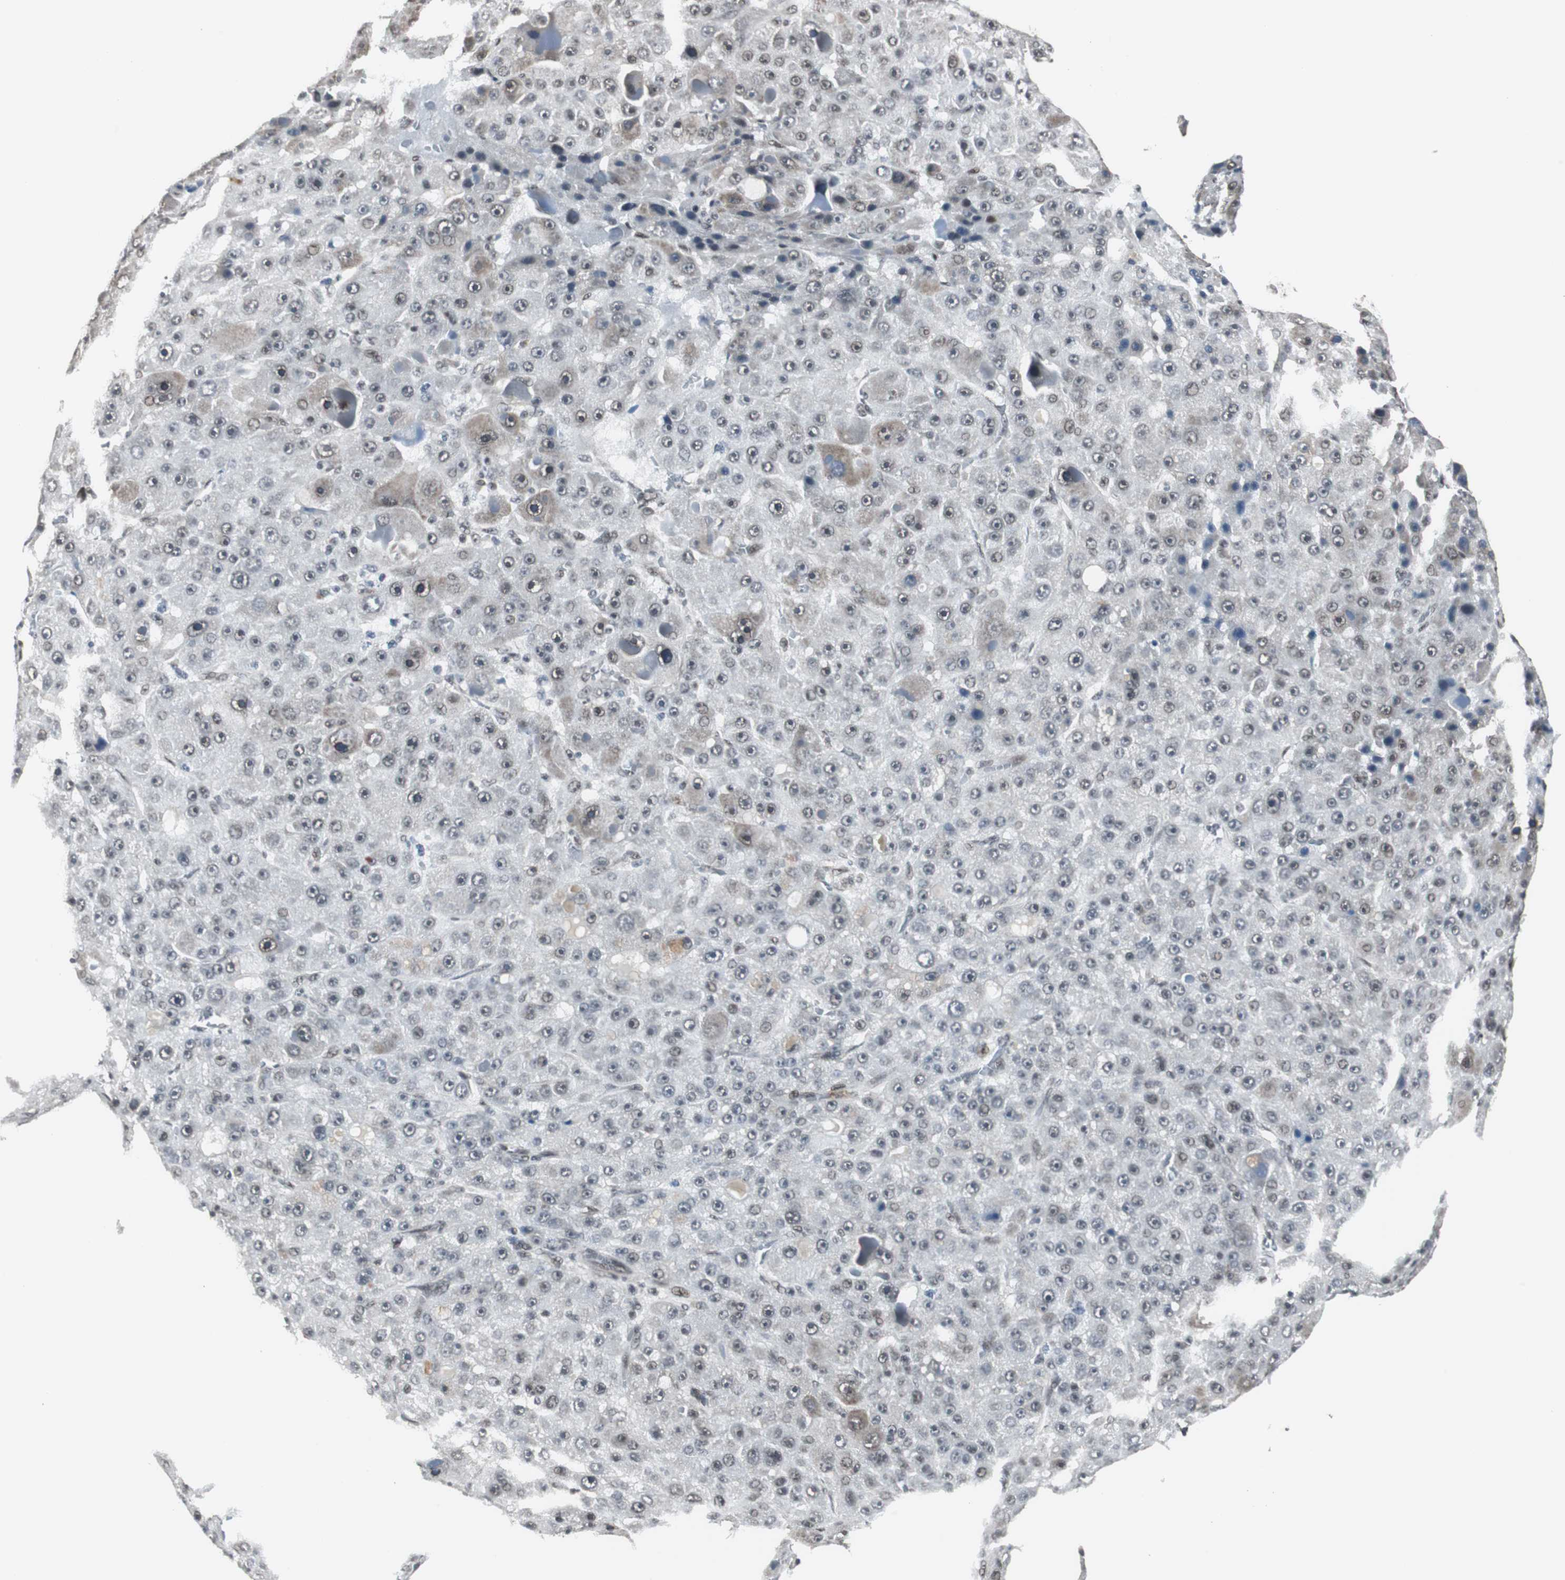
{"staining": {"intensity": "weak", "quantity": "25%-75%", "location": "nuclear"}, "tissue": "liver cancer", "cell_type": "Tumor cells", "image_type": "cancer", "snomed": [{"axis": "morphology", "description": "Carcinoma, Hepatocellular, NOS"}, {"axis": "topography", "description": "Liver"}], "caption": "Tumor cells reveal low levels of weak nuclear staining in approximately 25%-75% of cells in human hepatocellular carcinoma (liver).", "gene": "CDK9", "patient": {"sex": "male", "age": 76}}